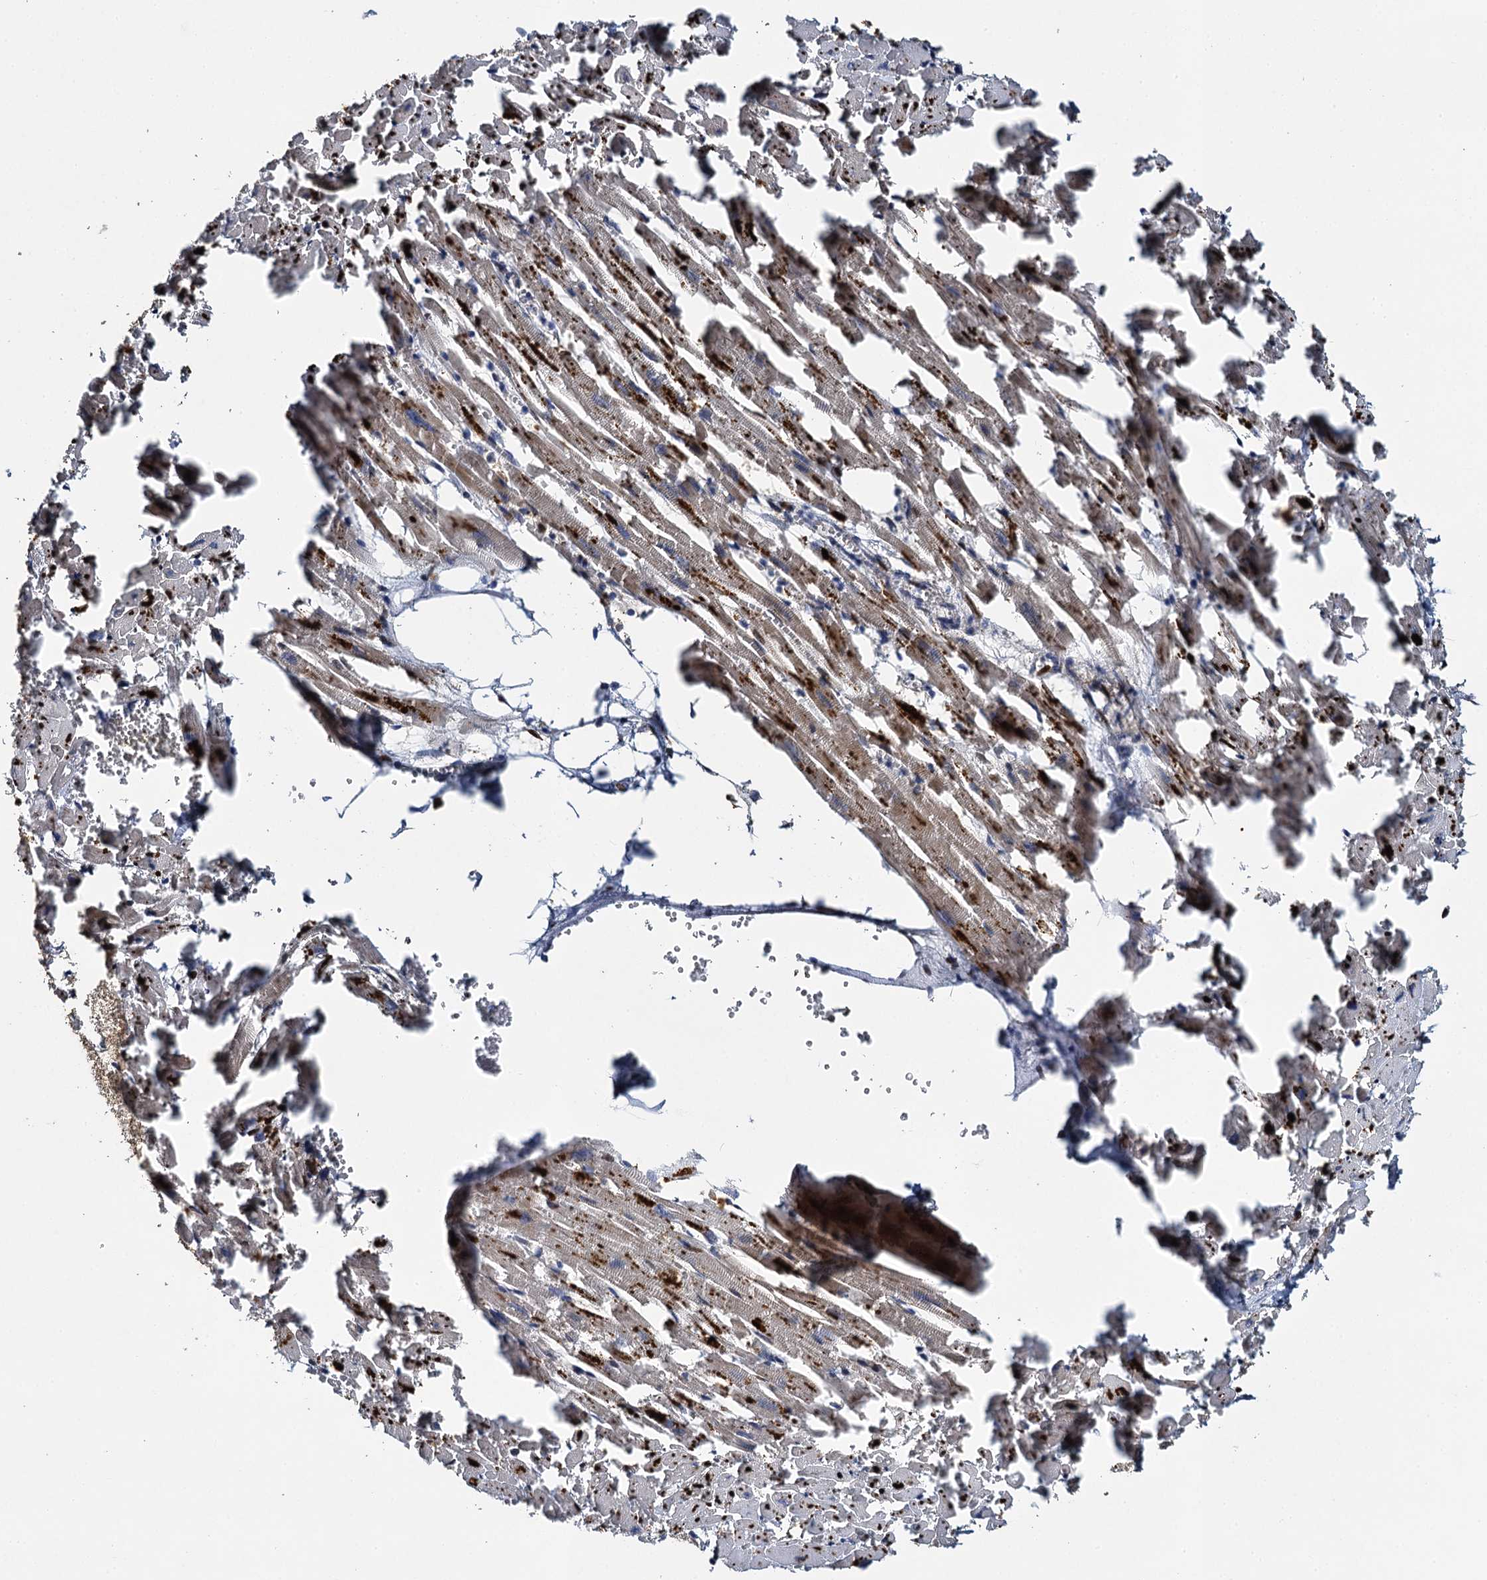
{"staining": {"intensity": "moderate", "quantity": "25%-75%", "location": "cytoplasmic/membranous"}, "tissue": "heart muscle", "cell_type": "Cardiomyocytes", "image_type": "normal", "snomed": [{"axis": "morphology", "description": "Normal tissue, NOS"}, {"axis": "topography", "description": "Heart"}], "caption": "This is an image of immunohistochemistry staining of unremarkable heart muscle, which shows moderate positivity in the cytoplasmic/membranous of cardiomyocytes.", "gene": "SLC11A2", "patient": {"sex": "female", "age": 64}}